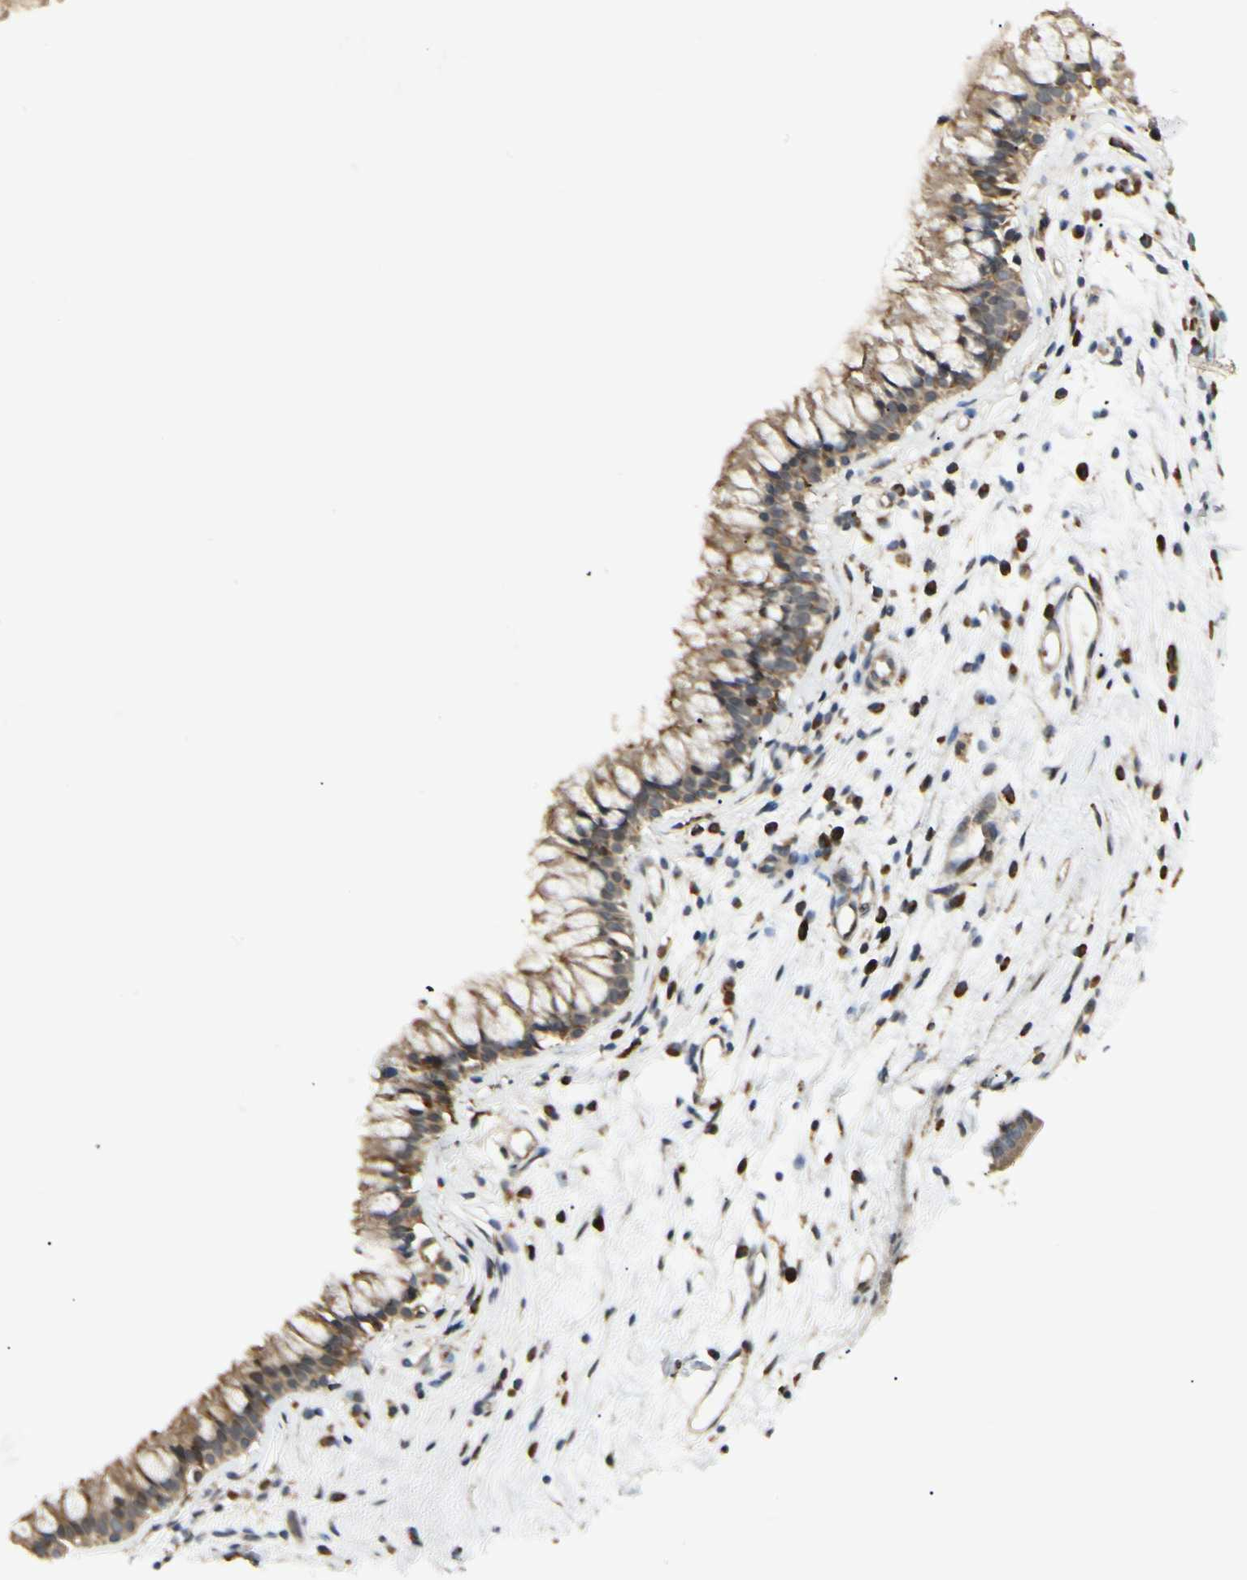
{"staining": {"intensity": "moderate", "quantity": ">75%", "location": "cytoplasmic/membranous"}, "tissue": "nasopharynx", "cell_type": "Respiratory epithelial cells", "image_type": "normal", "snomed": [{"axis": "morphology", "description": "Normal tissue, NOS"}, {"axis": "topography", "description": "Nasopharynx"}], "caption": "Immunohistochemical staining of benign human nasopharynx exhibits >75% levels of moderate cytoplasmic/membranous protein staining in about >75% of respiratory epithelial cells. (brown staining indicates protein expression, while blue staining denotes nuclei).", "gene": "FNDC3B", "patient": {"sex": "male", "age": 21}}